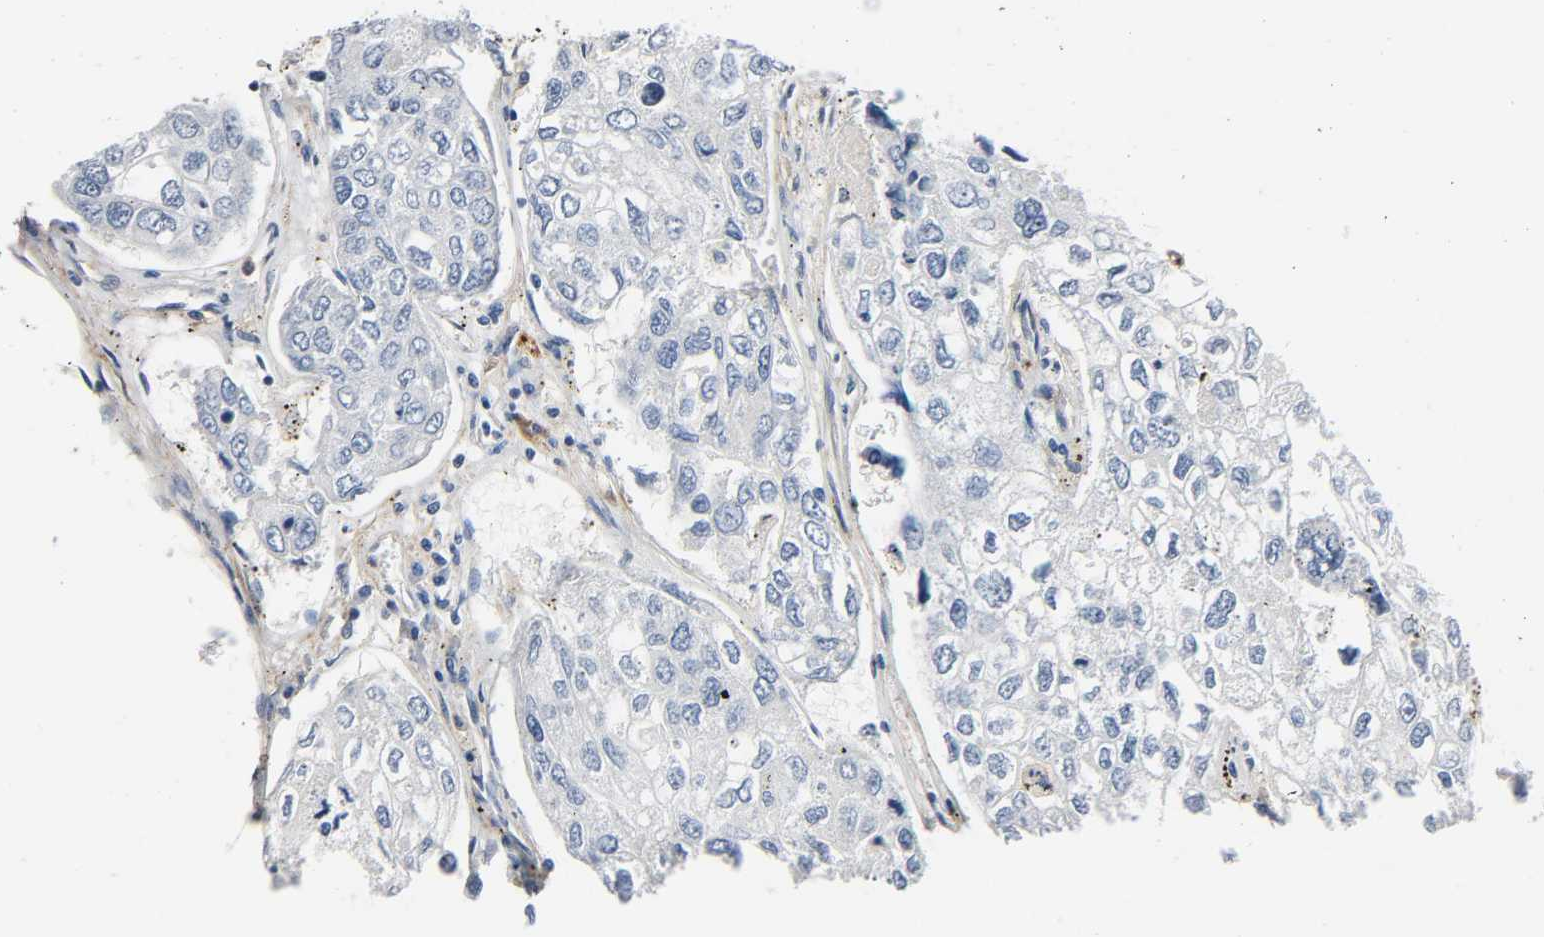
{"staining": {"intensity": "negative", "quantity": "none", "location": "none"}, "tissue": "urothelial cancer", "cell_type": "Tumor cells", "image_type": "cancer", "snomed": [{"axis": "morphology", "description": "Urothelial carcinoma, High grade"}, {"axis": "topography", "description": "Lymph node"}, {"axis": "topography", "description": "Urinary bladder"}], "caption": "A histopathology image of human high-grade urothelial carcinoma is negative for staining in tumor cells. The staining was performed using DAB to visualize the protein expression in brown, while the nuclei were stained in blue with hematoxylin (Magnification: 20x).", "gene": "ANPEP", "patient": {"sex": "male", "age": 51}}